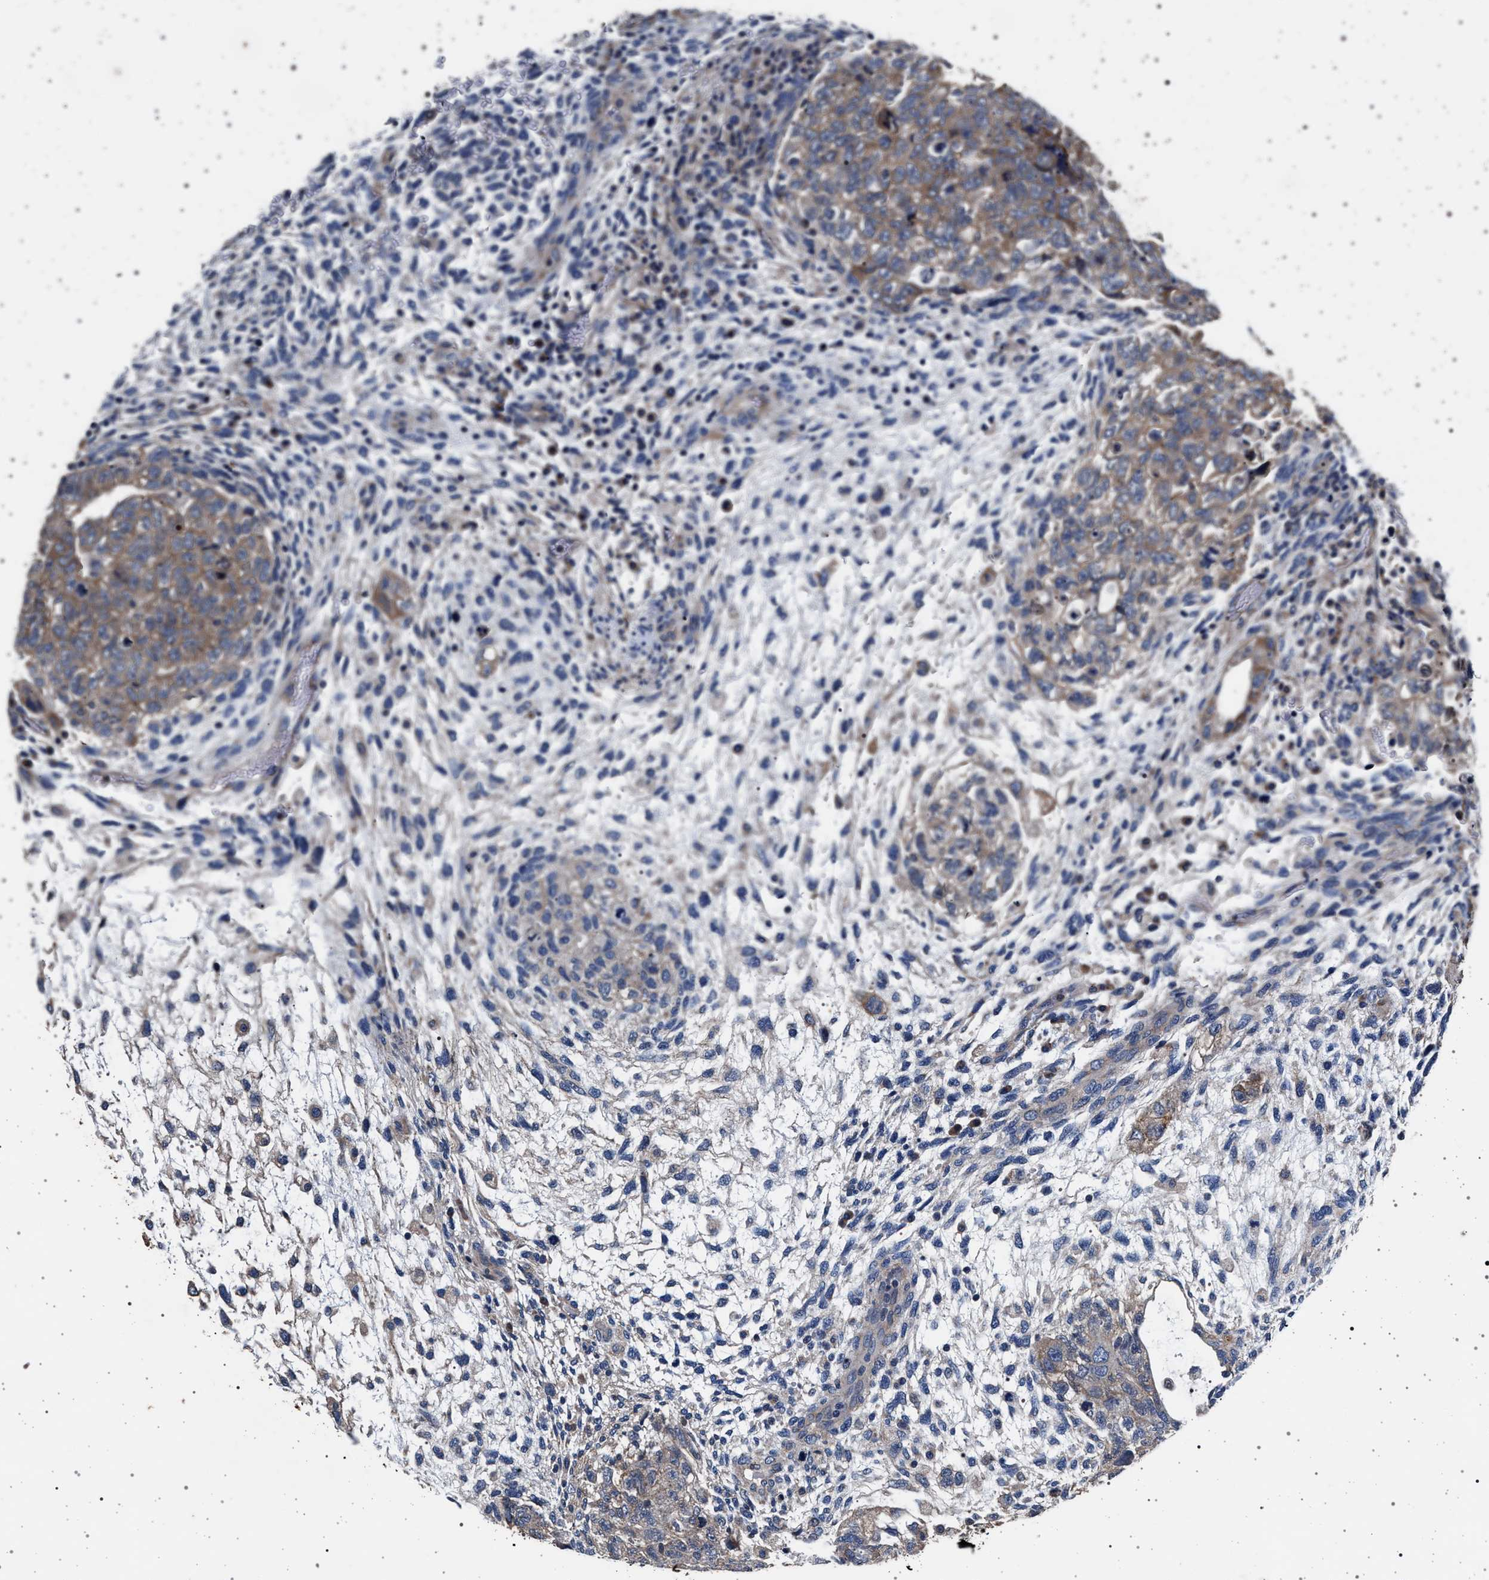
{"staining": {"intensity": "moderate", "quantity": ">75%", "location": "cytoplasmic/membranous"}, "tissue": "testis cancer", "cell_type": "Tumor cells", "image_type": "cancer", "snomed": [{"axis": "morphology", "description": "Carcinoma, Embryonal, NOS"}, {"axis": "topography", "description": "Testis"}], "caption": "Testis cancer (embryonal carcinoma) stained with DAB IHC shows medium levels of moderate cytoplasmic/membranous expression in about >75% of tumor cells.", "gene": "MAP3K2", "patient": {"sex": "male", "age": 36}}